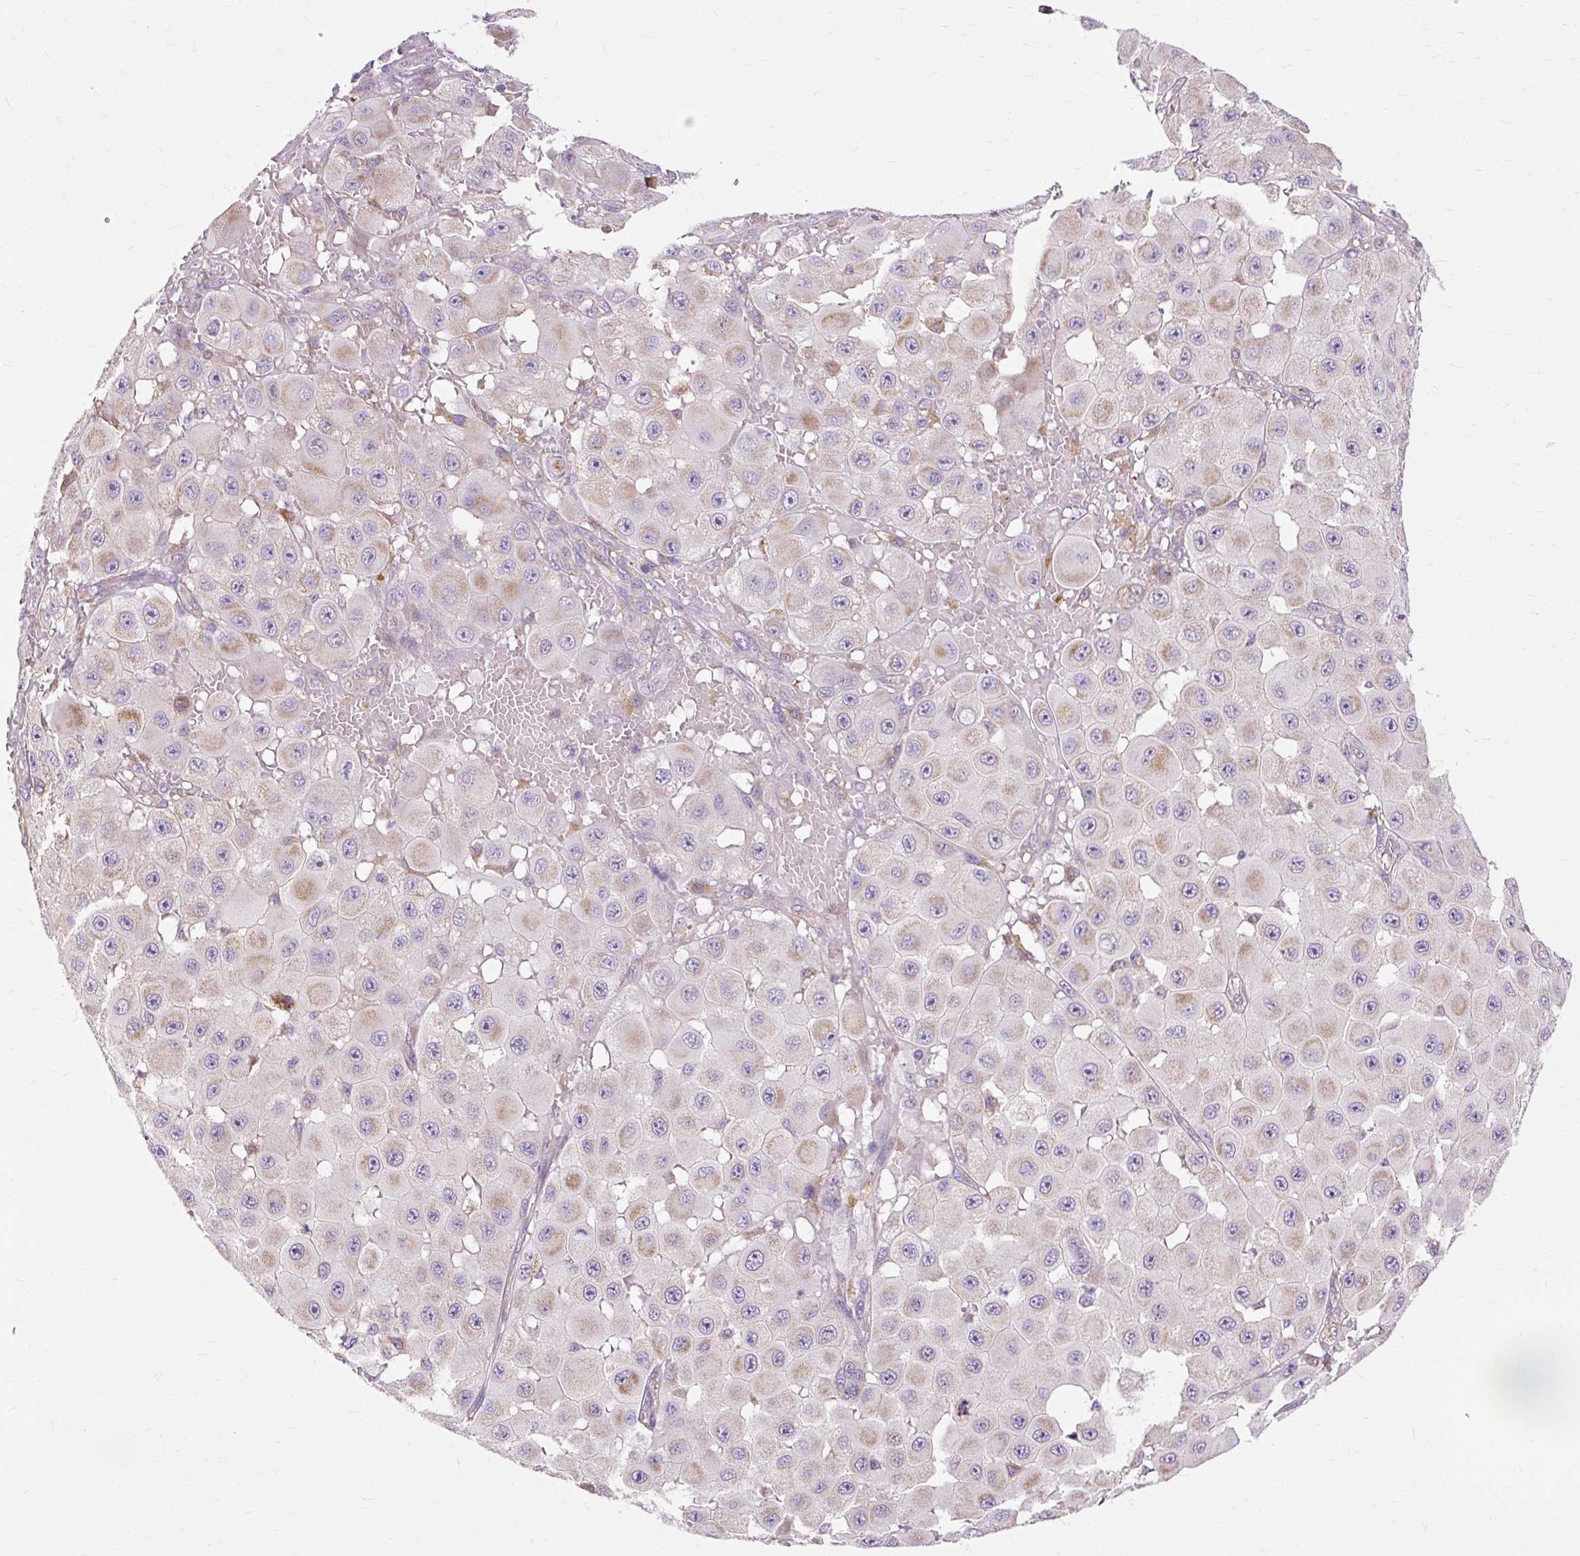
{"staining": {"intensity": "moderate", "quantity": ">75%", "location": "cytoplasmic/membranous"}, "tissue": "melanoma", "cell_type": "Tumor cells", "image_type": "cancer", "snomed": [{"axis": "morphology", "description": "Malignant melanoma, NOS"}, {"axis": "topography", "description": "Skin"}], "caption": "A brown stain shows moderate cytoplasmic/membranous expression of a protein in human melanoma tumor cells. (DAB (3,3'-diaminobenzidine) IHC, brown staining for protein, blue staining for nuclei).", "gene": "PDZD2", "patient": {"sex": "female", "age": 81}}